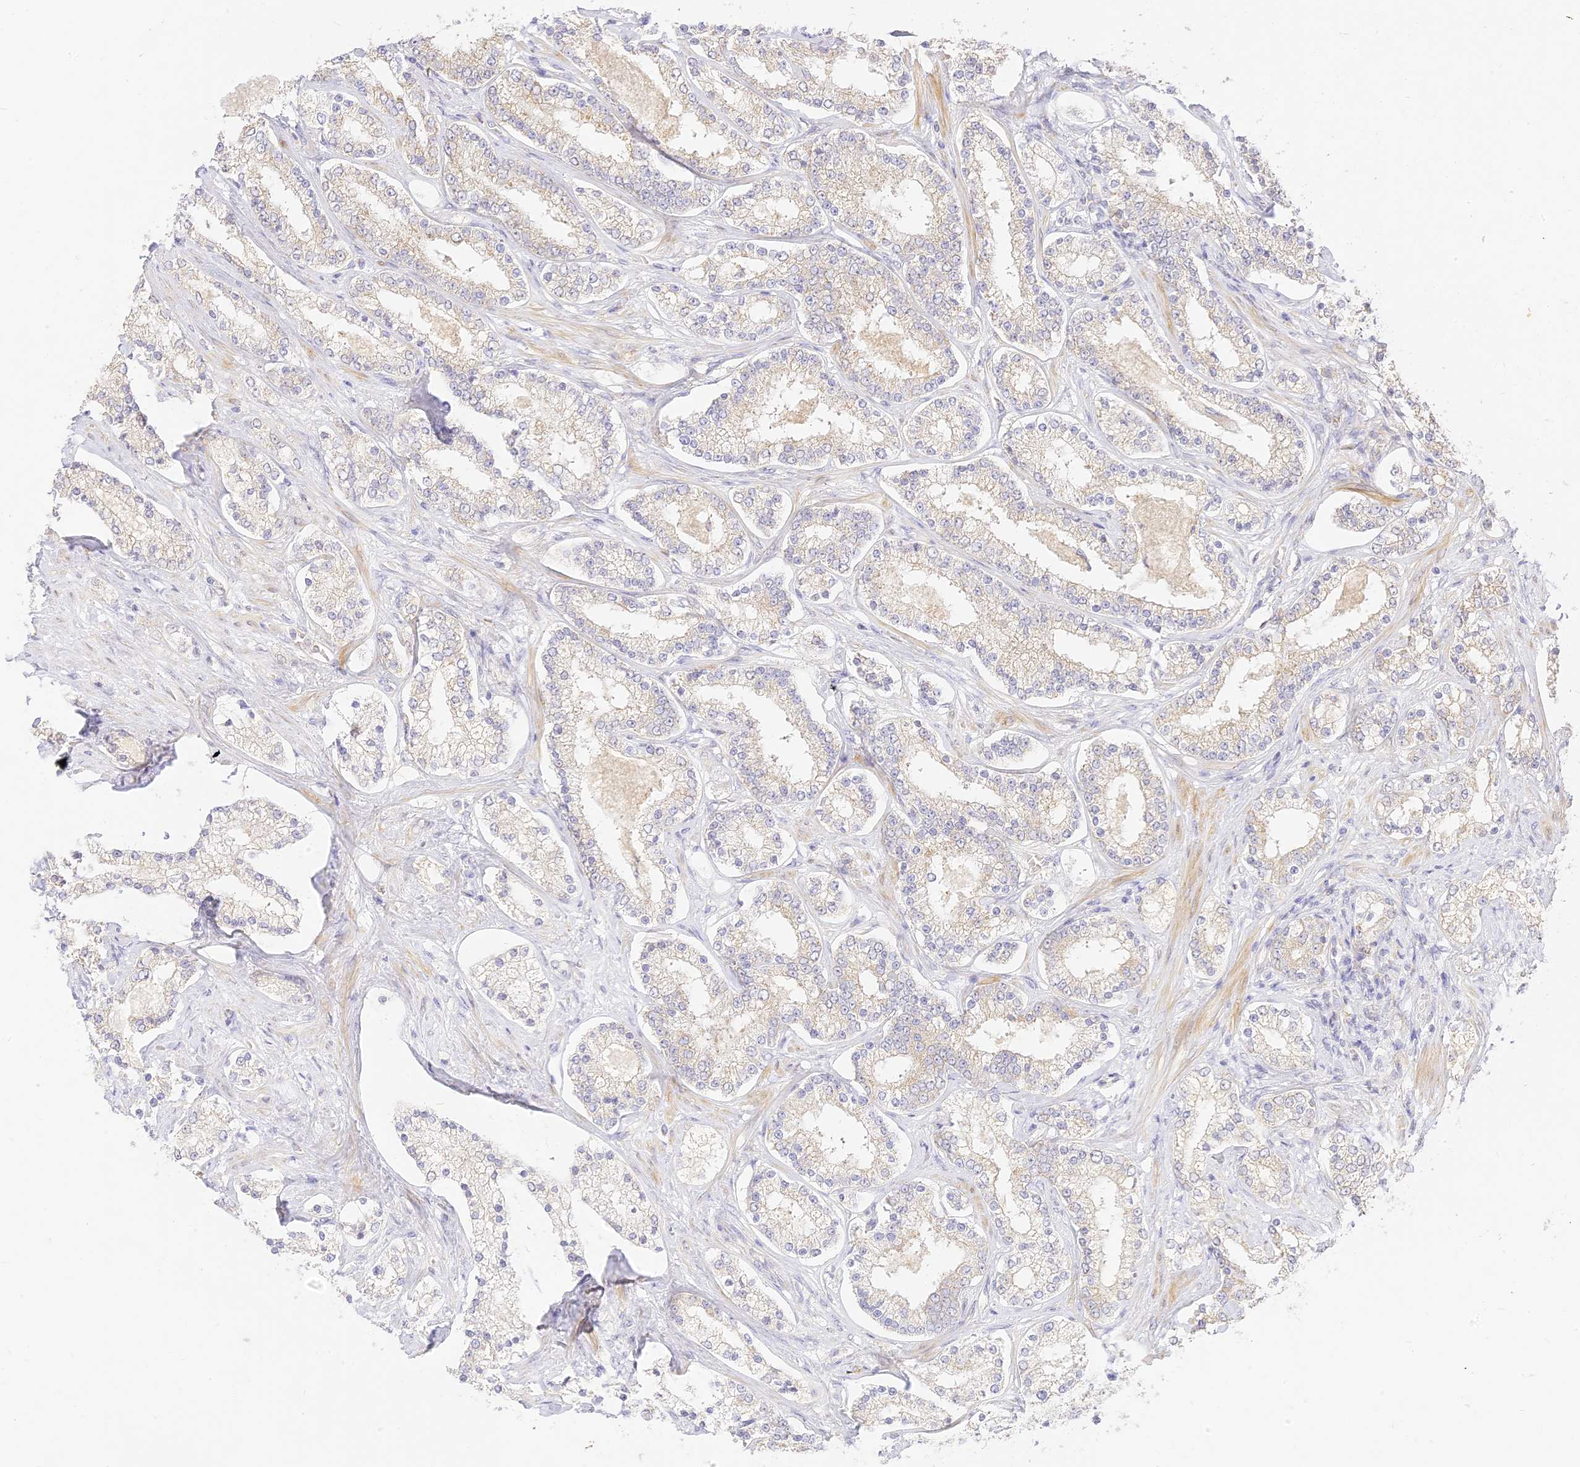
{"staining": {"intensity": "weak", "quantity": "<25%", "location": "cytoplasmic/membranous"}, "tissue": "prostate cancer", "cell_type": "Tumor cells", "image_type": "cancer", "snomed": [{"axis": "morphology", "description": "Normal tissue, NOS"}, {"axis": "morphology", "description": "Adenocarcinoma, High grade"}, {"axis": "topography", "description": "Prostate"}], "caption": "Immunohistochemistry micrograph of human prostate cancer stained for a protein (brown), which displays no staining in tumor cells.", "gene": "LRRC15", "patient": {"sex": "male", "age": 83}}